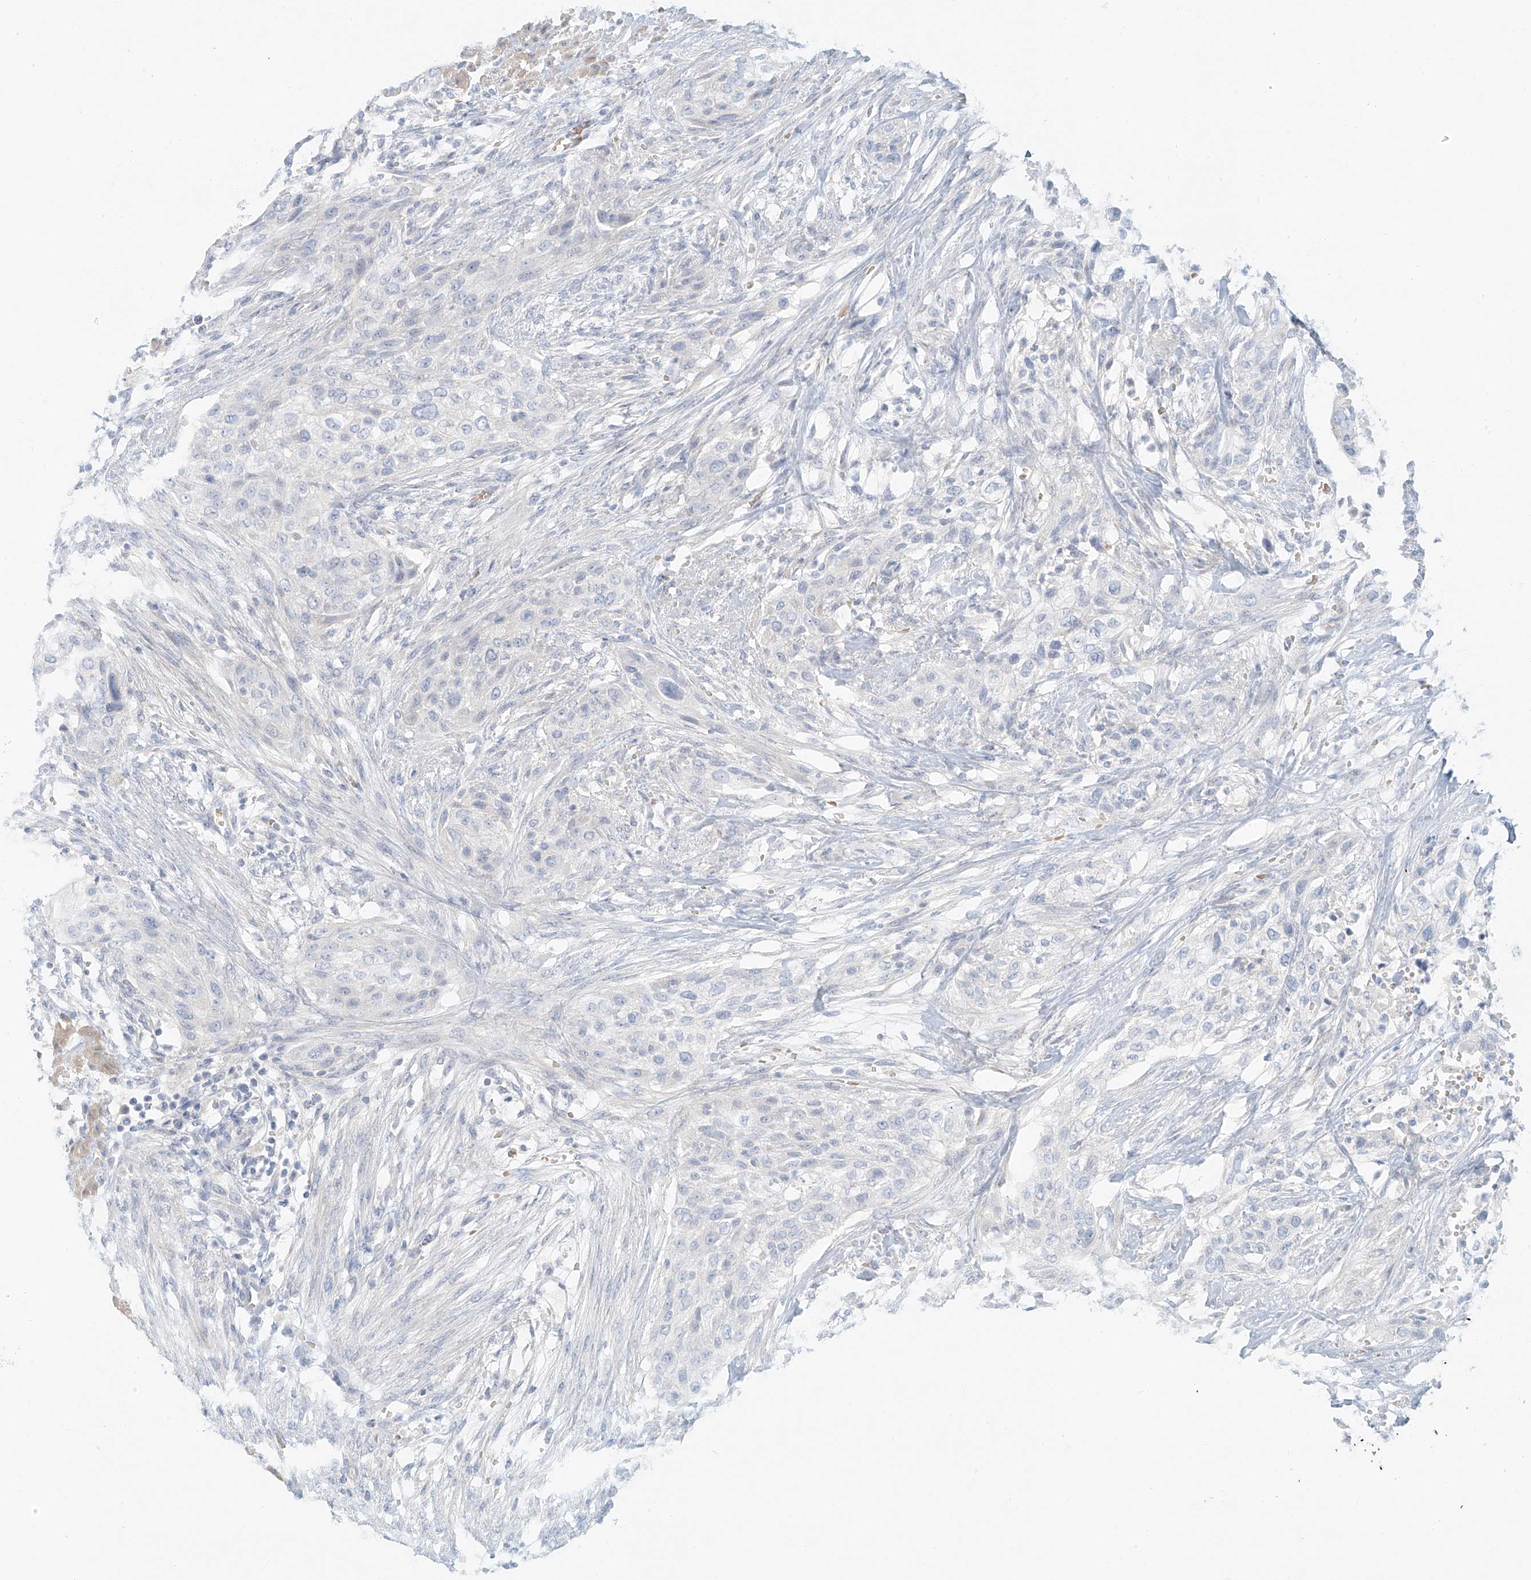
{"staining": {"intensity": "negative", "quantity": "none", "location": "none"}, "tissue": "urothelial cancer", "cell_type": "Tumor cells", "image_type": "cancer", "snomed": [{"axis": "morphology", "description": "Urothelial carcinoma, High grade"}, {"axis": "topography", "description": "Urinary bladder"}], "caption": "An immunohistochemistry (IHC) micrograph of urothelial carcinoma (high-grade) is shown. There is no staining in tumor cells of urothelial carcinoma (high-grade).", "gene": "PGC", "patient": {"sex": "male", "age": 35}}